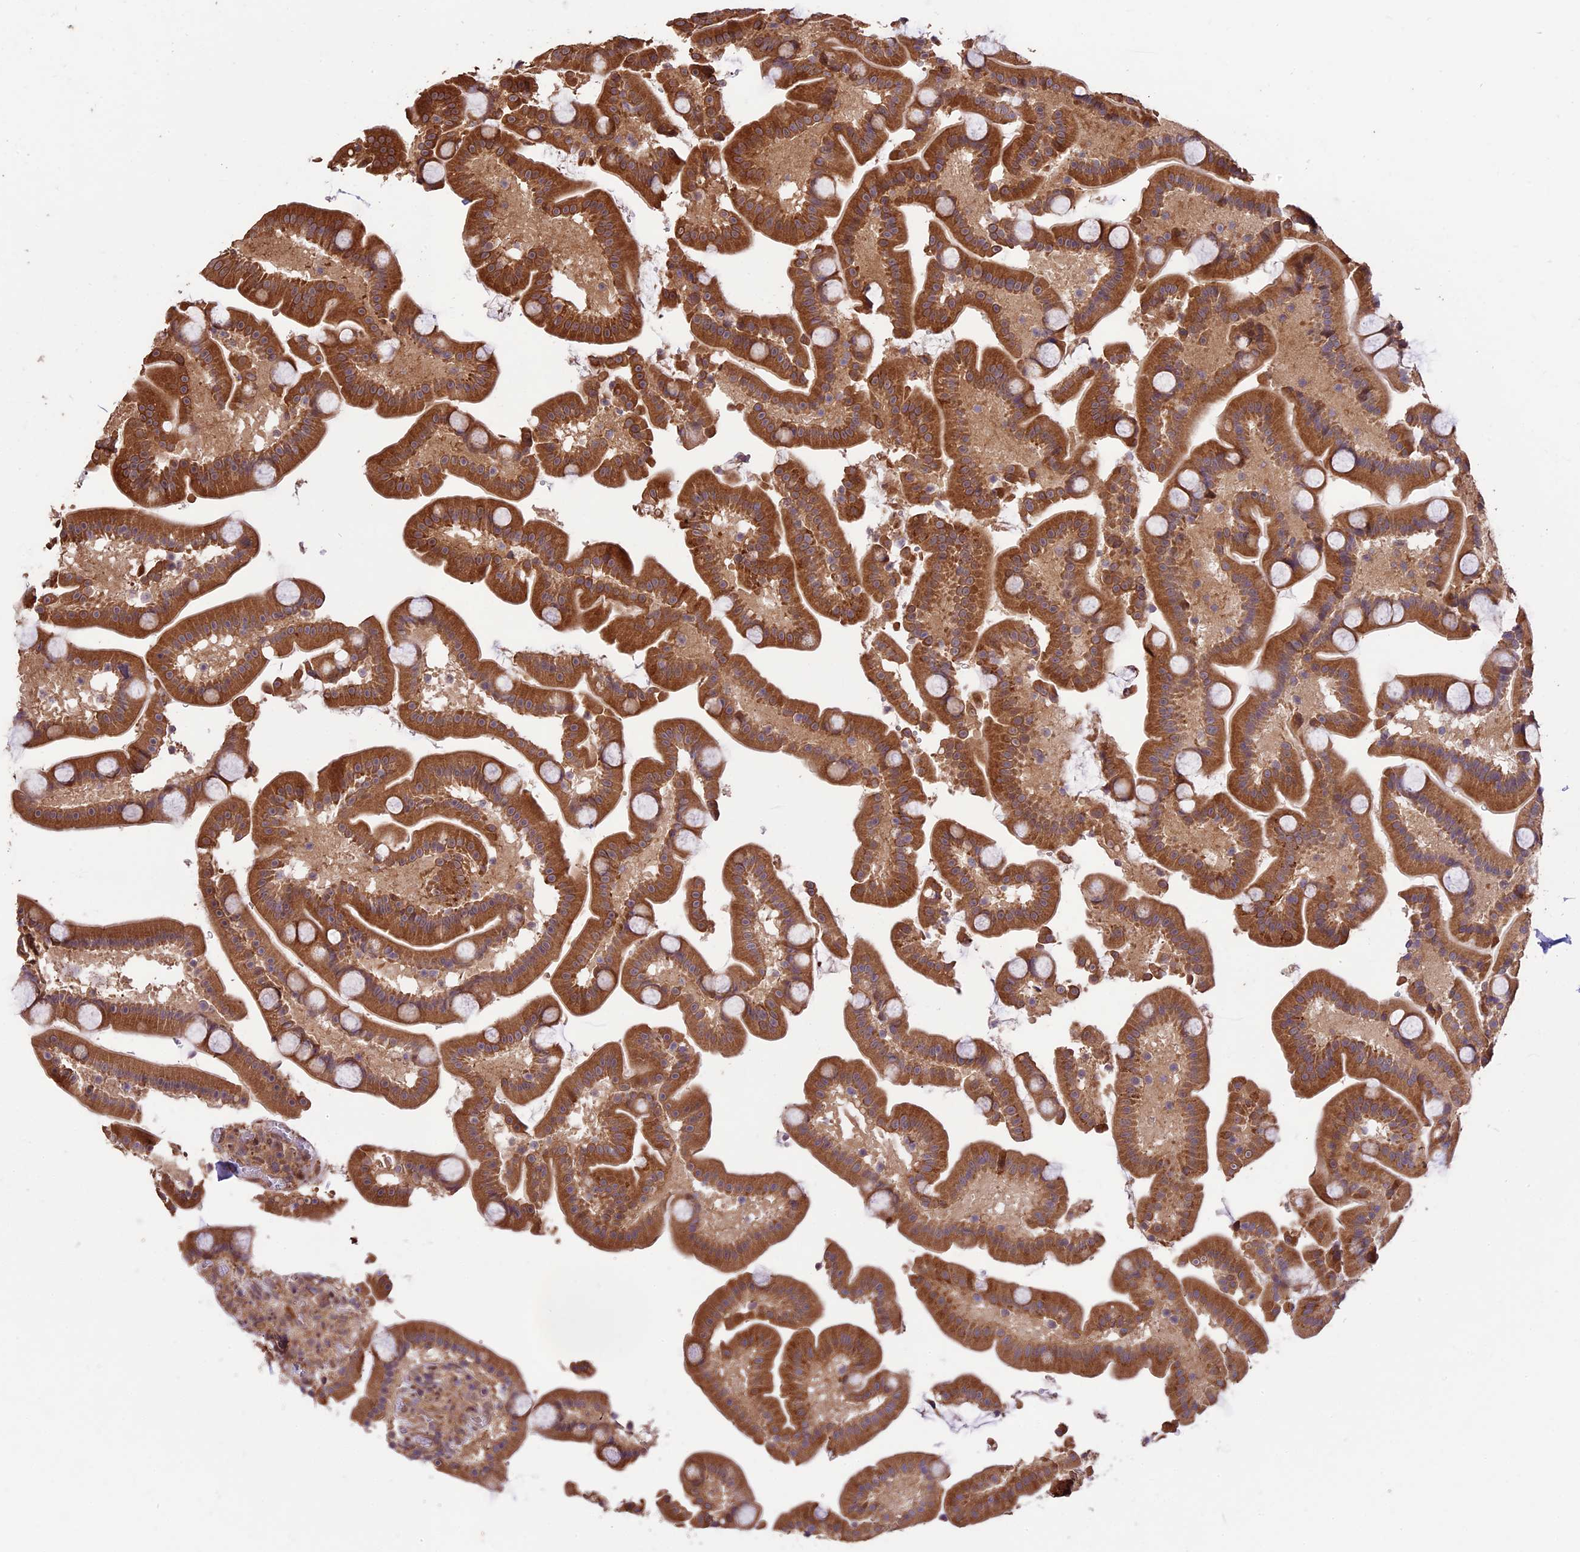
{"staining": {"intensity": "strong", "quantity": ">75%", "location": "cytoplasmic/membranous"}, "tissue": "duodenum", "cell_type": "Glandular cells", "image_type": "normal", "snomed": [{"axis": "morphology", "description": "Normal tissue, NOS"}, {"axis": "topography", "description": "Duodenum"}], "caption": "Protein expression analysis of unremarkable human duodenum reveals strong cytoplasmic/membranous expression in approximately >75% of glandular cells. (DAB = brown stain, brightfield microscopy at high magnification).", "gene": "HDAC5", "patient": {"sex": "male", "age": 55}}